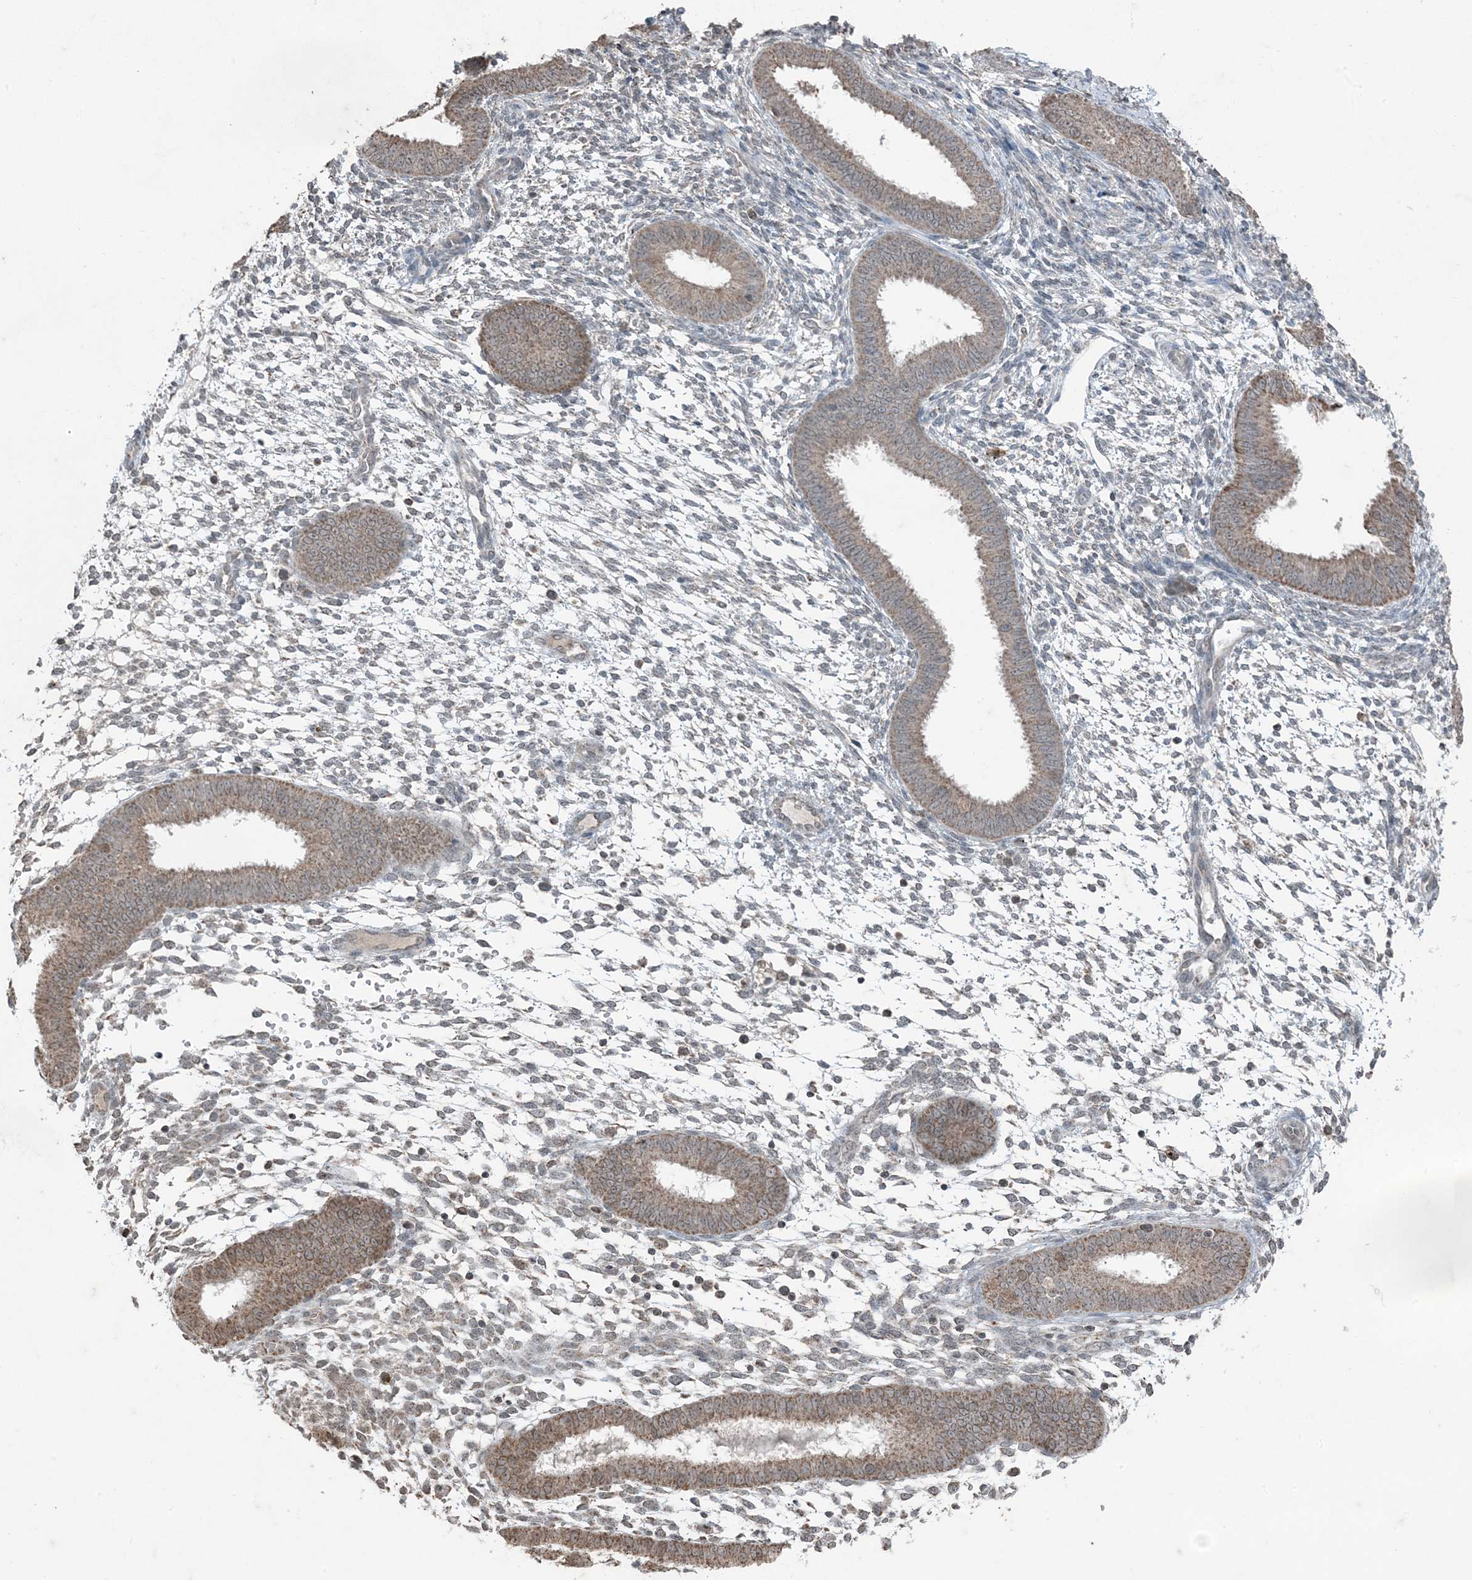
{"staining": {"intensity": "weak", "quantity": "<25%", "location": "cytoplasmic/membranous"}, "tissue": "endometrium", "cell_type": "Cells in endometrial stroma", "image_type": "normal", "snomed": [{"axis": "morphology", "description": "Normal tissue, NOS"}, {"axis": "topography", "description": "Uterus"}, {"axis": "topography", "description": "Endometrium"}], "caption": "A histopathology image of human endometrium is negative for staining in cells in endometrial stroma. (DAB IHC, high magnification).", "gene": "GNL1", "patient": {"sex": "female", "age": 48}}